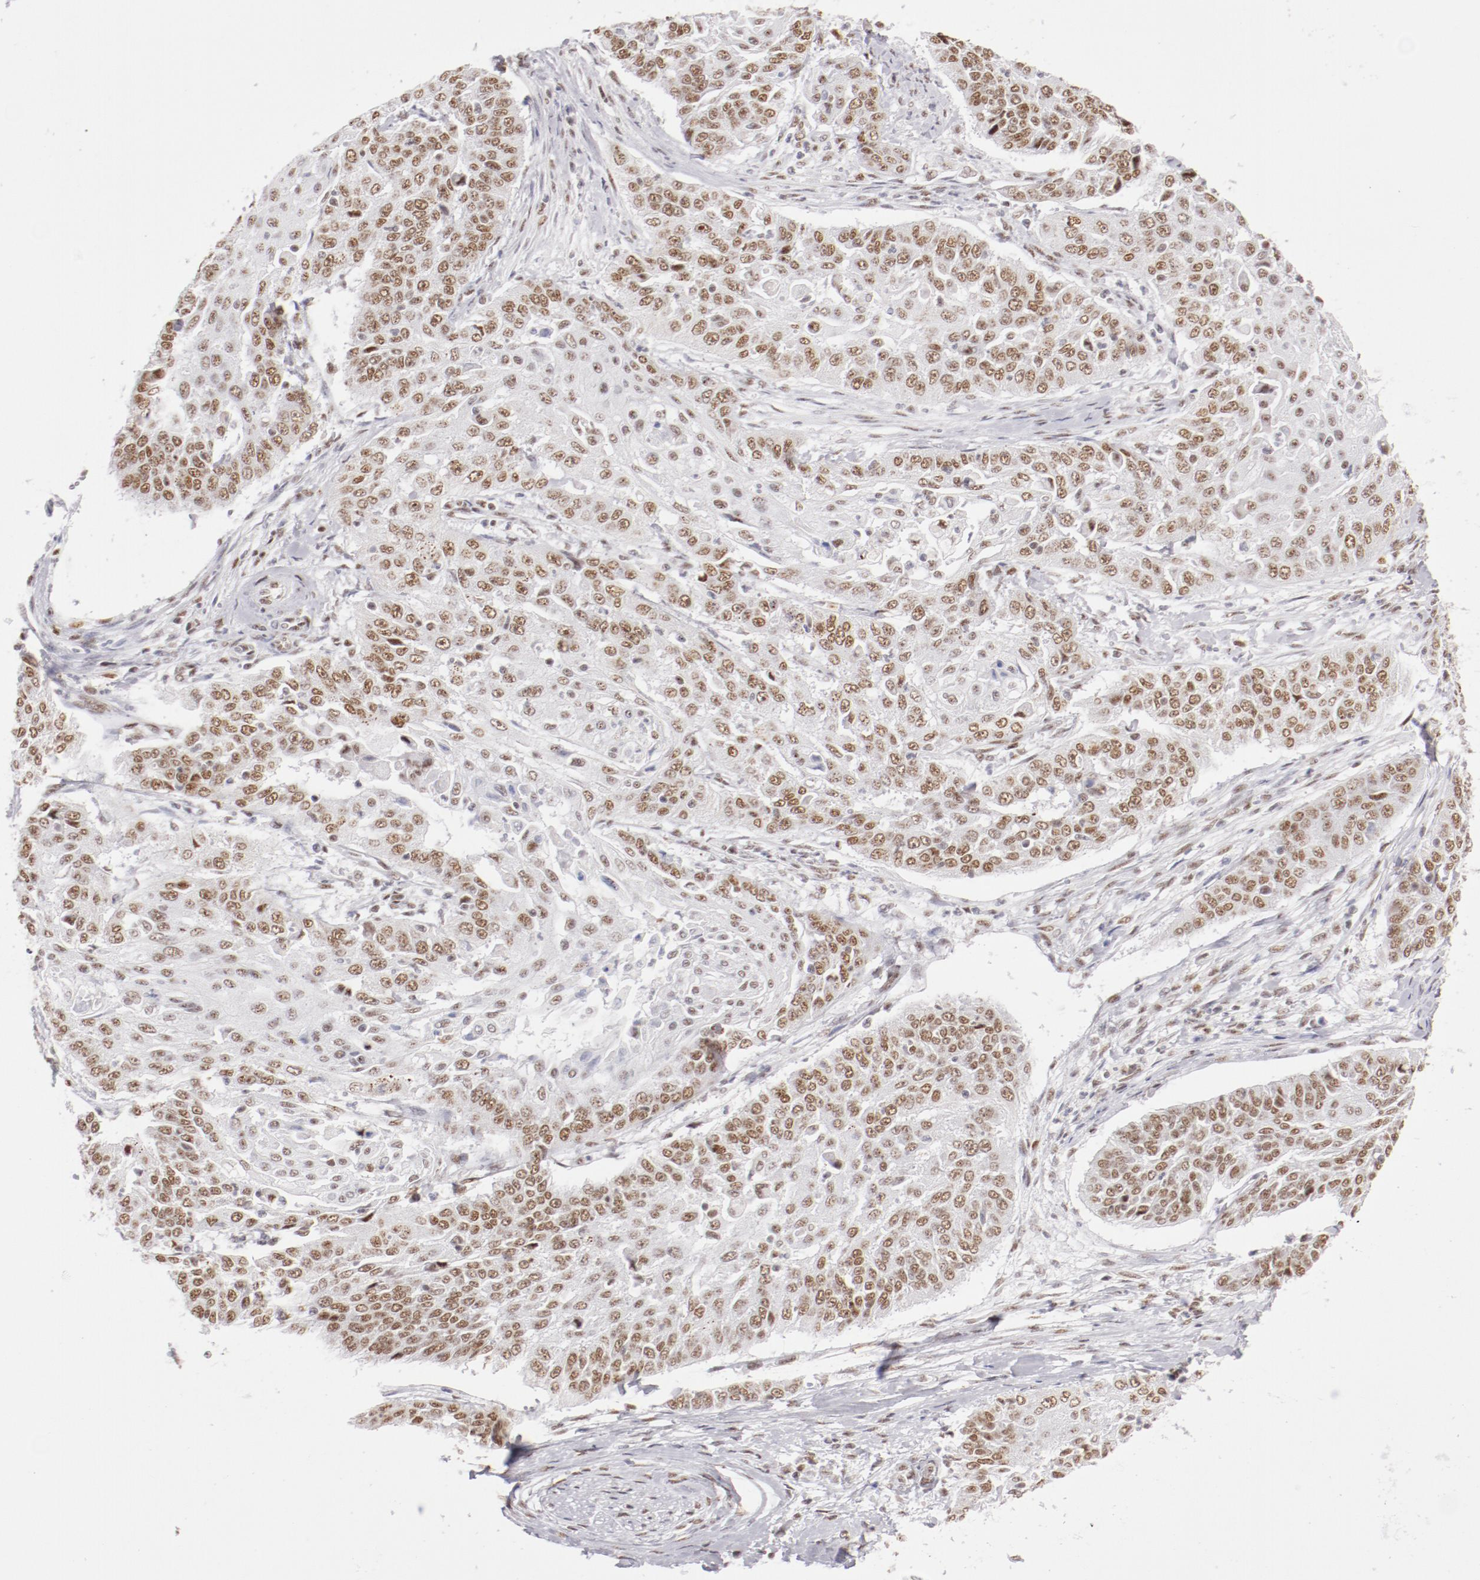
{"staining": {"intensity": "moderate", "quantity": ">75%", "location": "nuclear"}, "tissue": "cervical cancer", "cell_type": "Tumor cells", "image_type": "cancer", "snomed": [{"axis": "morphology", "description": "Squamous cell carcinoma, NOS"}, {"axis": "topography", "description": "Cervix"}], "caption": "IHC (DAB) staining of human squamous cell carcinoma (cervical) reveals moderate nuclear protein expression in approximately >75% of tumor cells.", "gene": "TFAP4", "patient": {"sex": "female", "age": 64}}